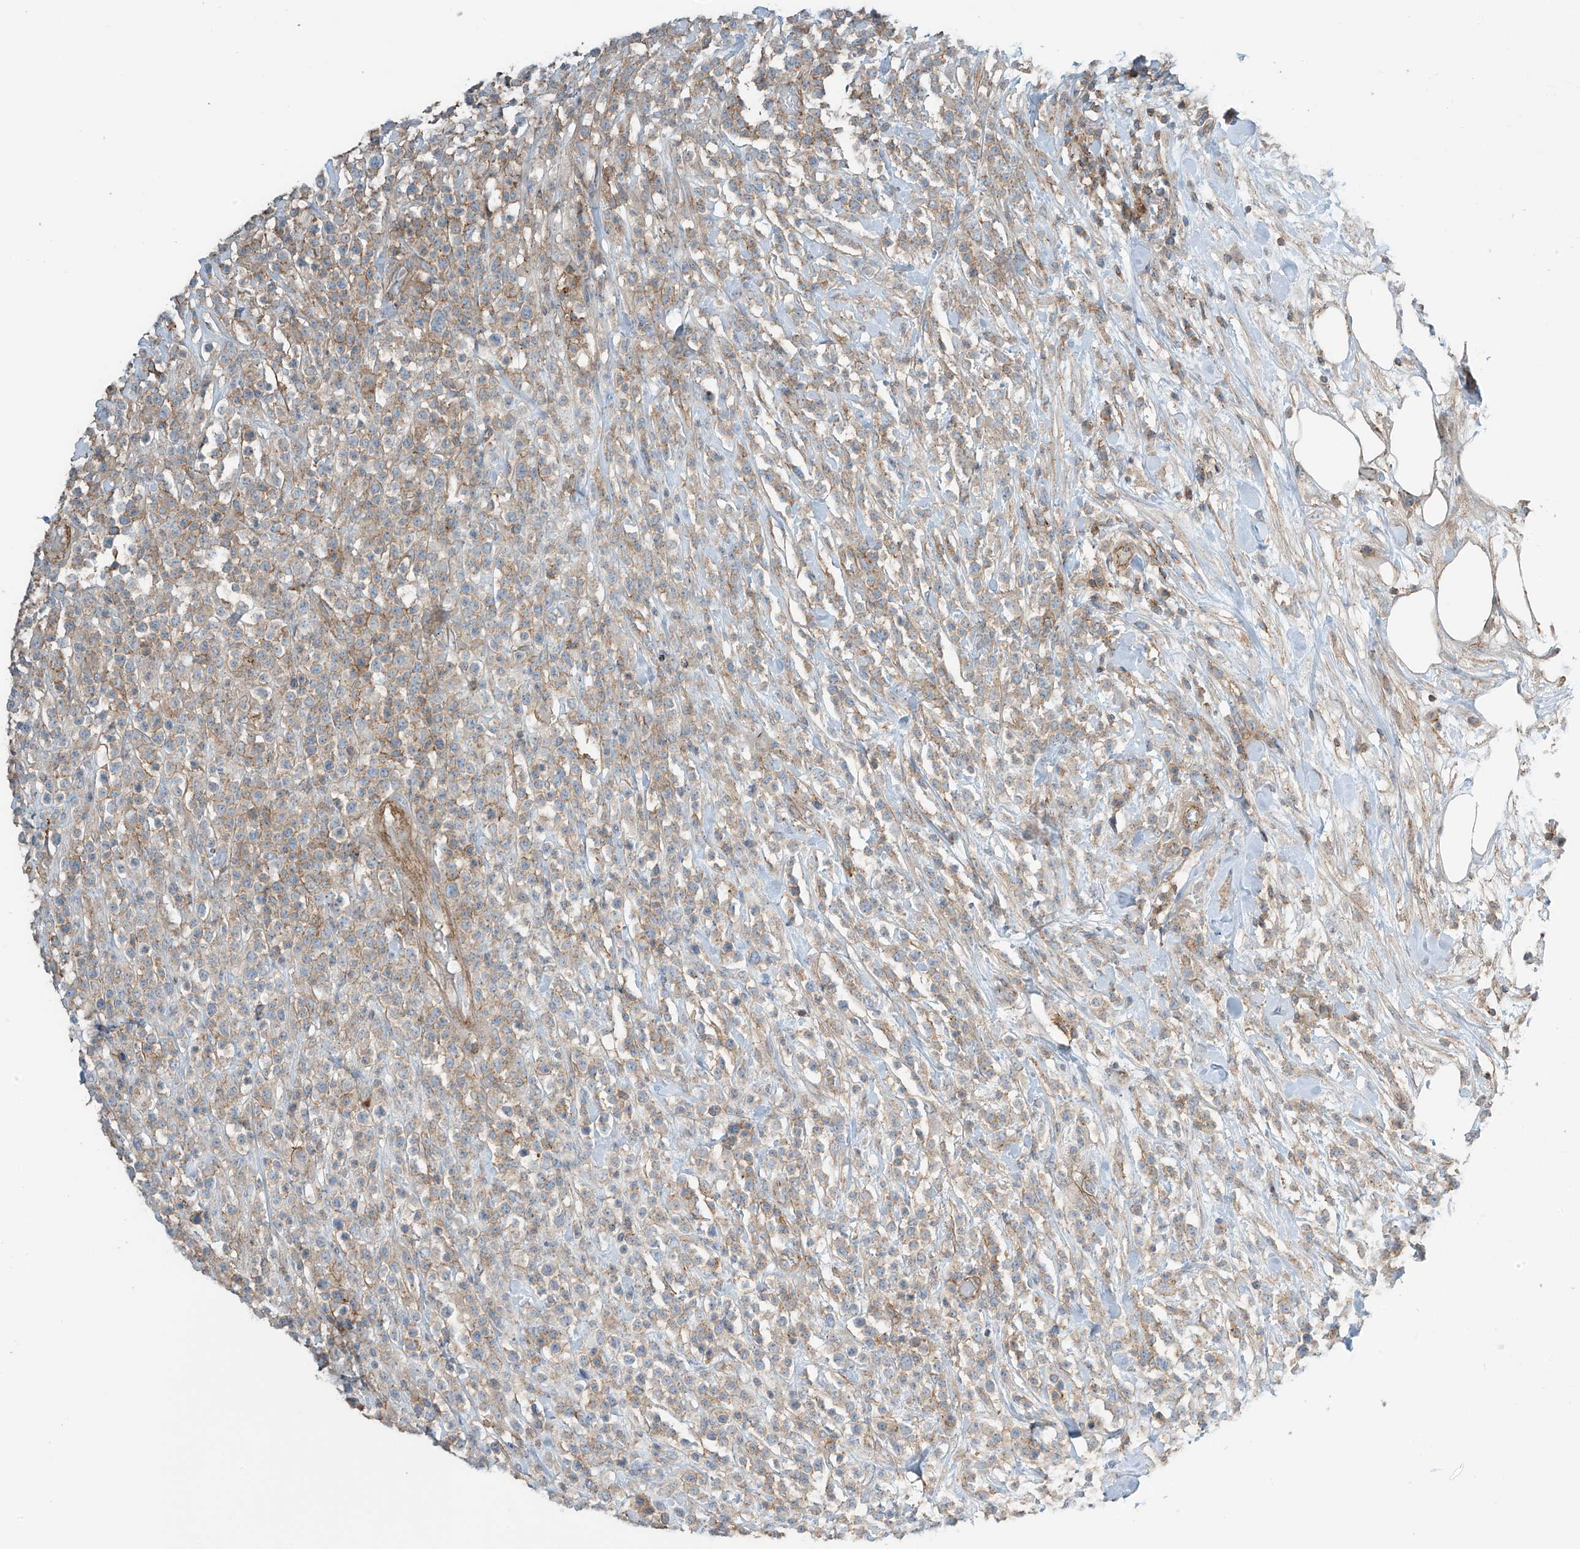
{"staining": {"intensity": "negative", "quantity": "none", "location": "none"}, "tissue": "lymphoma", "cell_type": "Tumor cells", "image_type": "cancer", "snomed": [{"axis": "morphology", "description": "Malignant lymphoma, non-Hodgkin's type, High grade"}, {"axis": "topography", "description": "Colon"}], "caption": "Immunohistochemical staining of high-grade malignant lymphoma, non-Hodgkin's type shows no significant expression in tumor cells. The staining was performed using DAB (3,3'-diaminobenzidine) to visualize the protein expression in brown, while the nuclei were stained in blue with hematoxylin (Magnification: 20x).", "gene": "SLC9A2", "patient": {"sex": "female", "age": 53}}